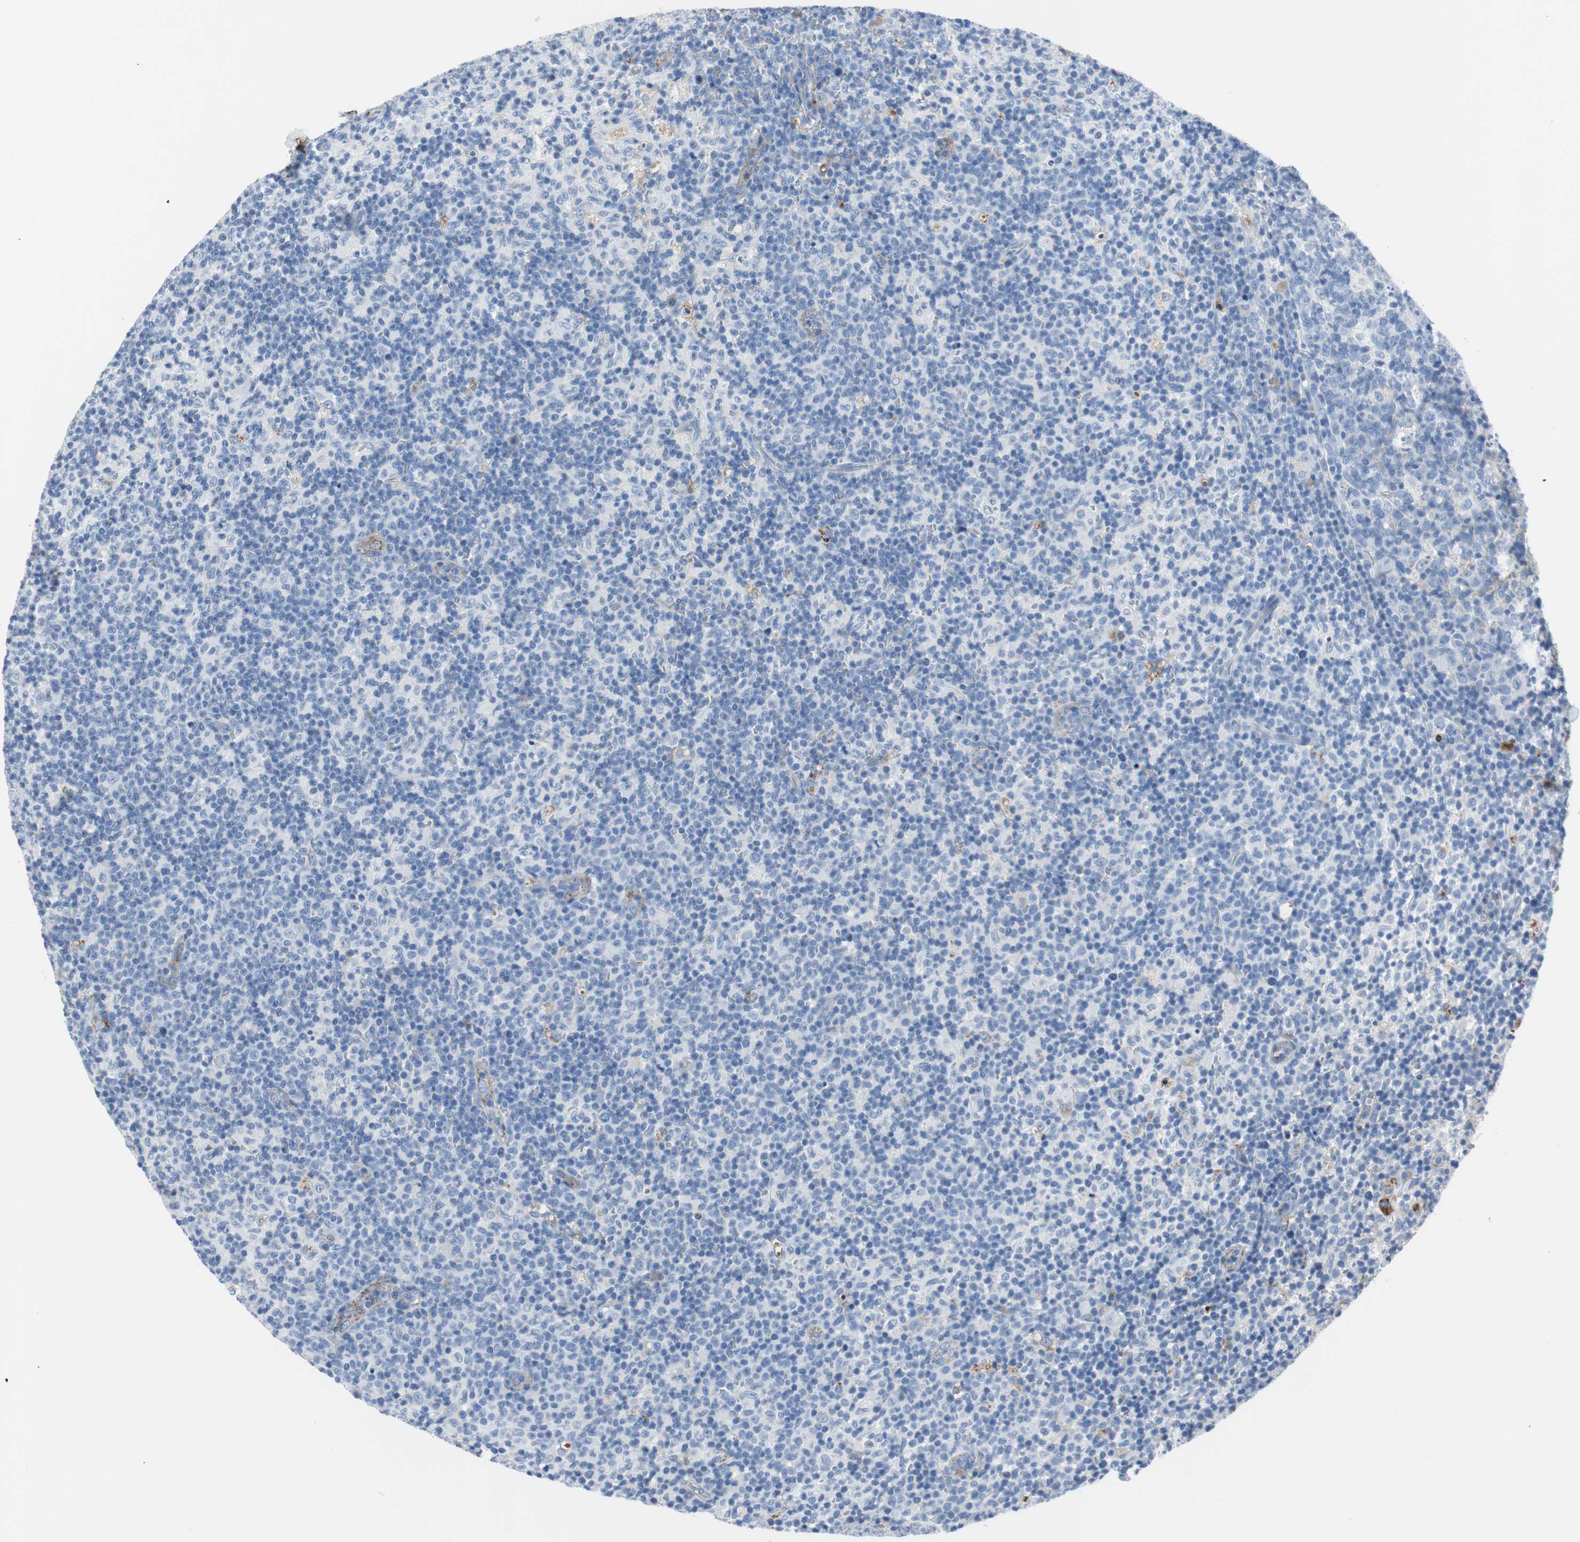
{"staining": {"intensity": "negative", "quantity": "none", "location": "none"}, "tissue": "lymph node", "cell_type": "Germinal center cells", "image_type": "normal", "snomed": [{"axis": "morphology", "description": "Normal tissue, NOS"}, {"axis": "morphology", "description": "Inflammation, NOS"}, {"axis": "topography", "description": "Lymph node"}], "caption": "A photomicrograph of lymph node stained for a protein reveals no brown staining in germinal center cells. (Brightfield microscopy of DAB (3,3'-diaminobenzidine) immunohistochemistry (IHC) at high magnification).", "gene": "APCS", "patient": {"sex": "male", "age": 55}}